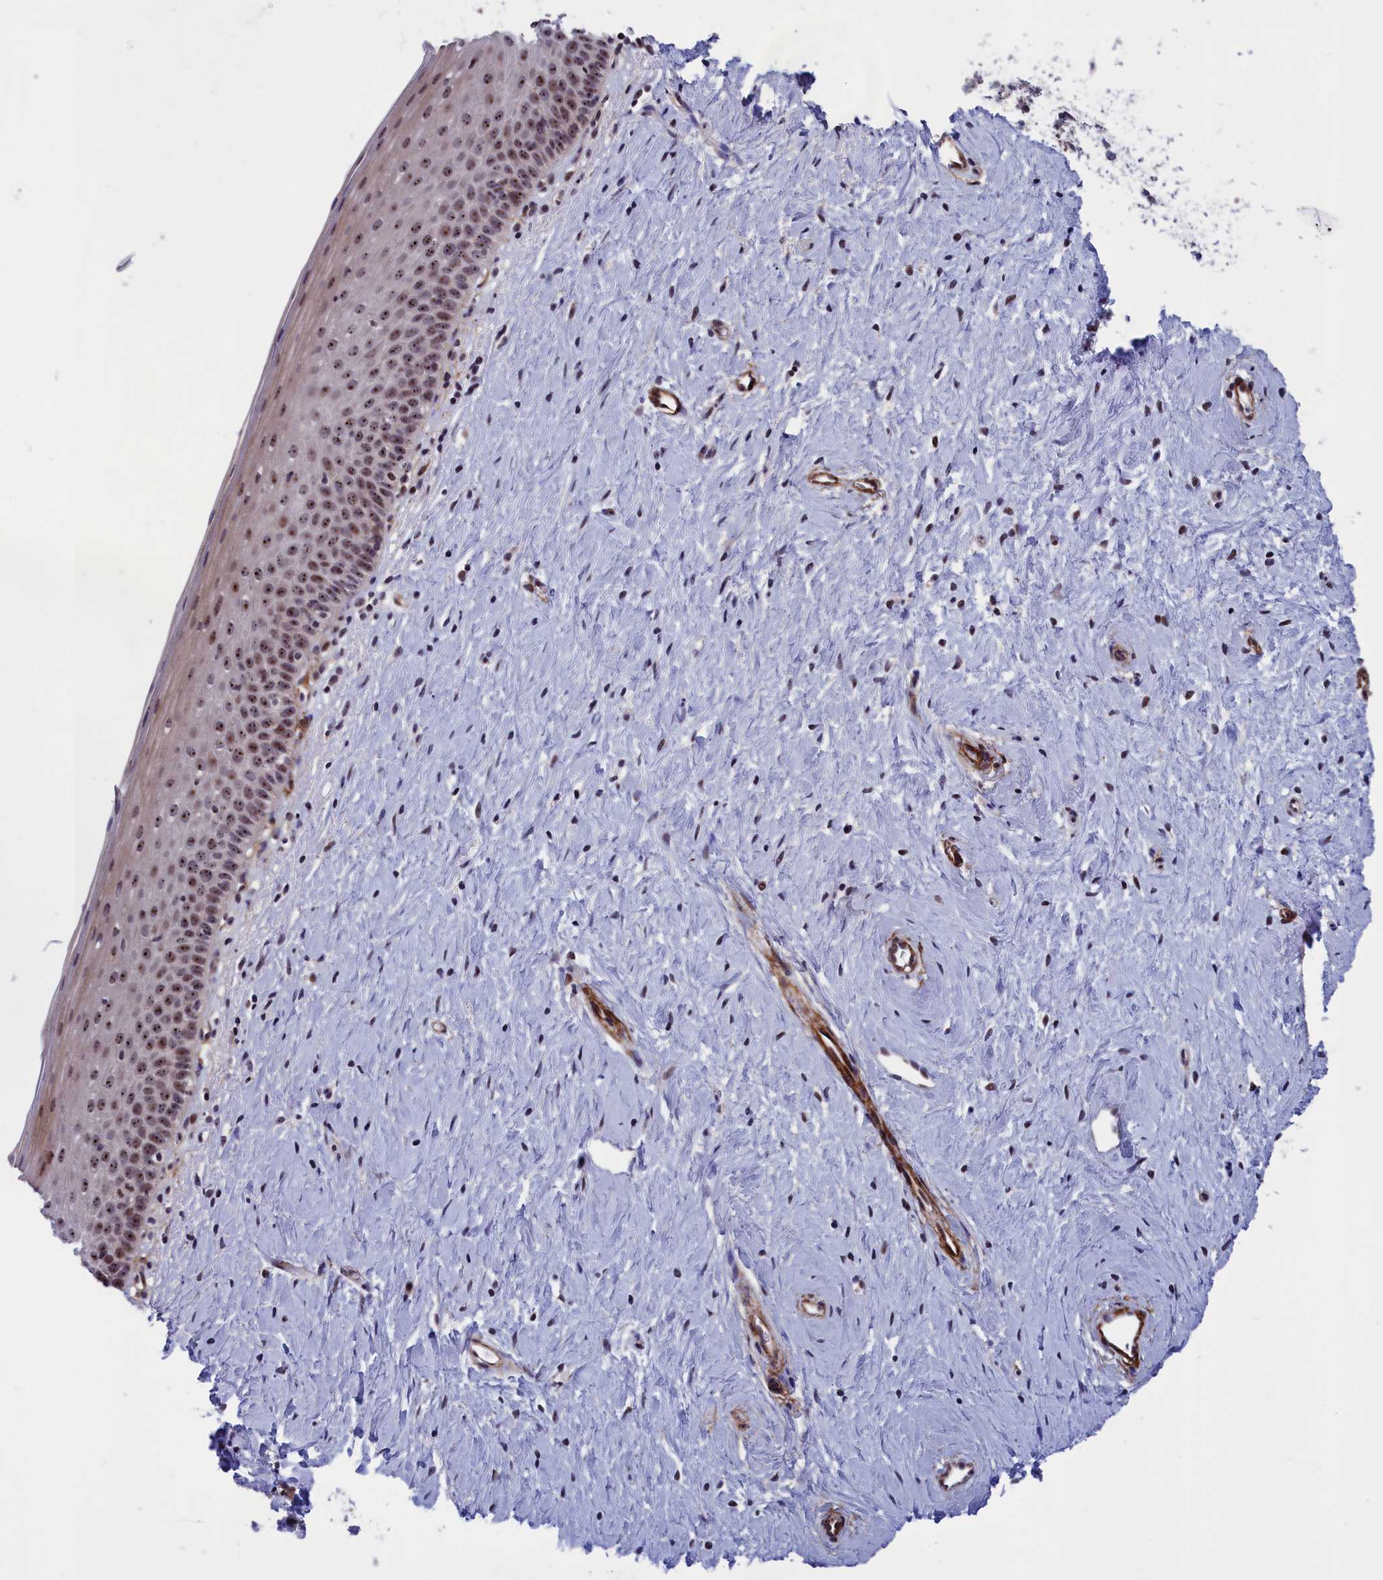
{"staining": {"intensity": "moderate", "quantity": ">75%", "location": "nuclear"}, "tissue": "cervix", "cell_type": "Glandular cells", "image_type": "normal", "snomed": [{"axis": "morphology", "description": "Normal tissue, NOS"}, {"axis": "topography", "description": "Cervix"}], "caption": "A brown stain highlights moderate nuclear positivity of a protein in glandular cells of unremarkable human cervix.", "gene": "PPAN", "patient": {"sex": "female", "age": 57}}